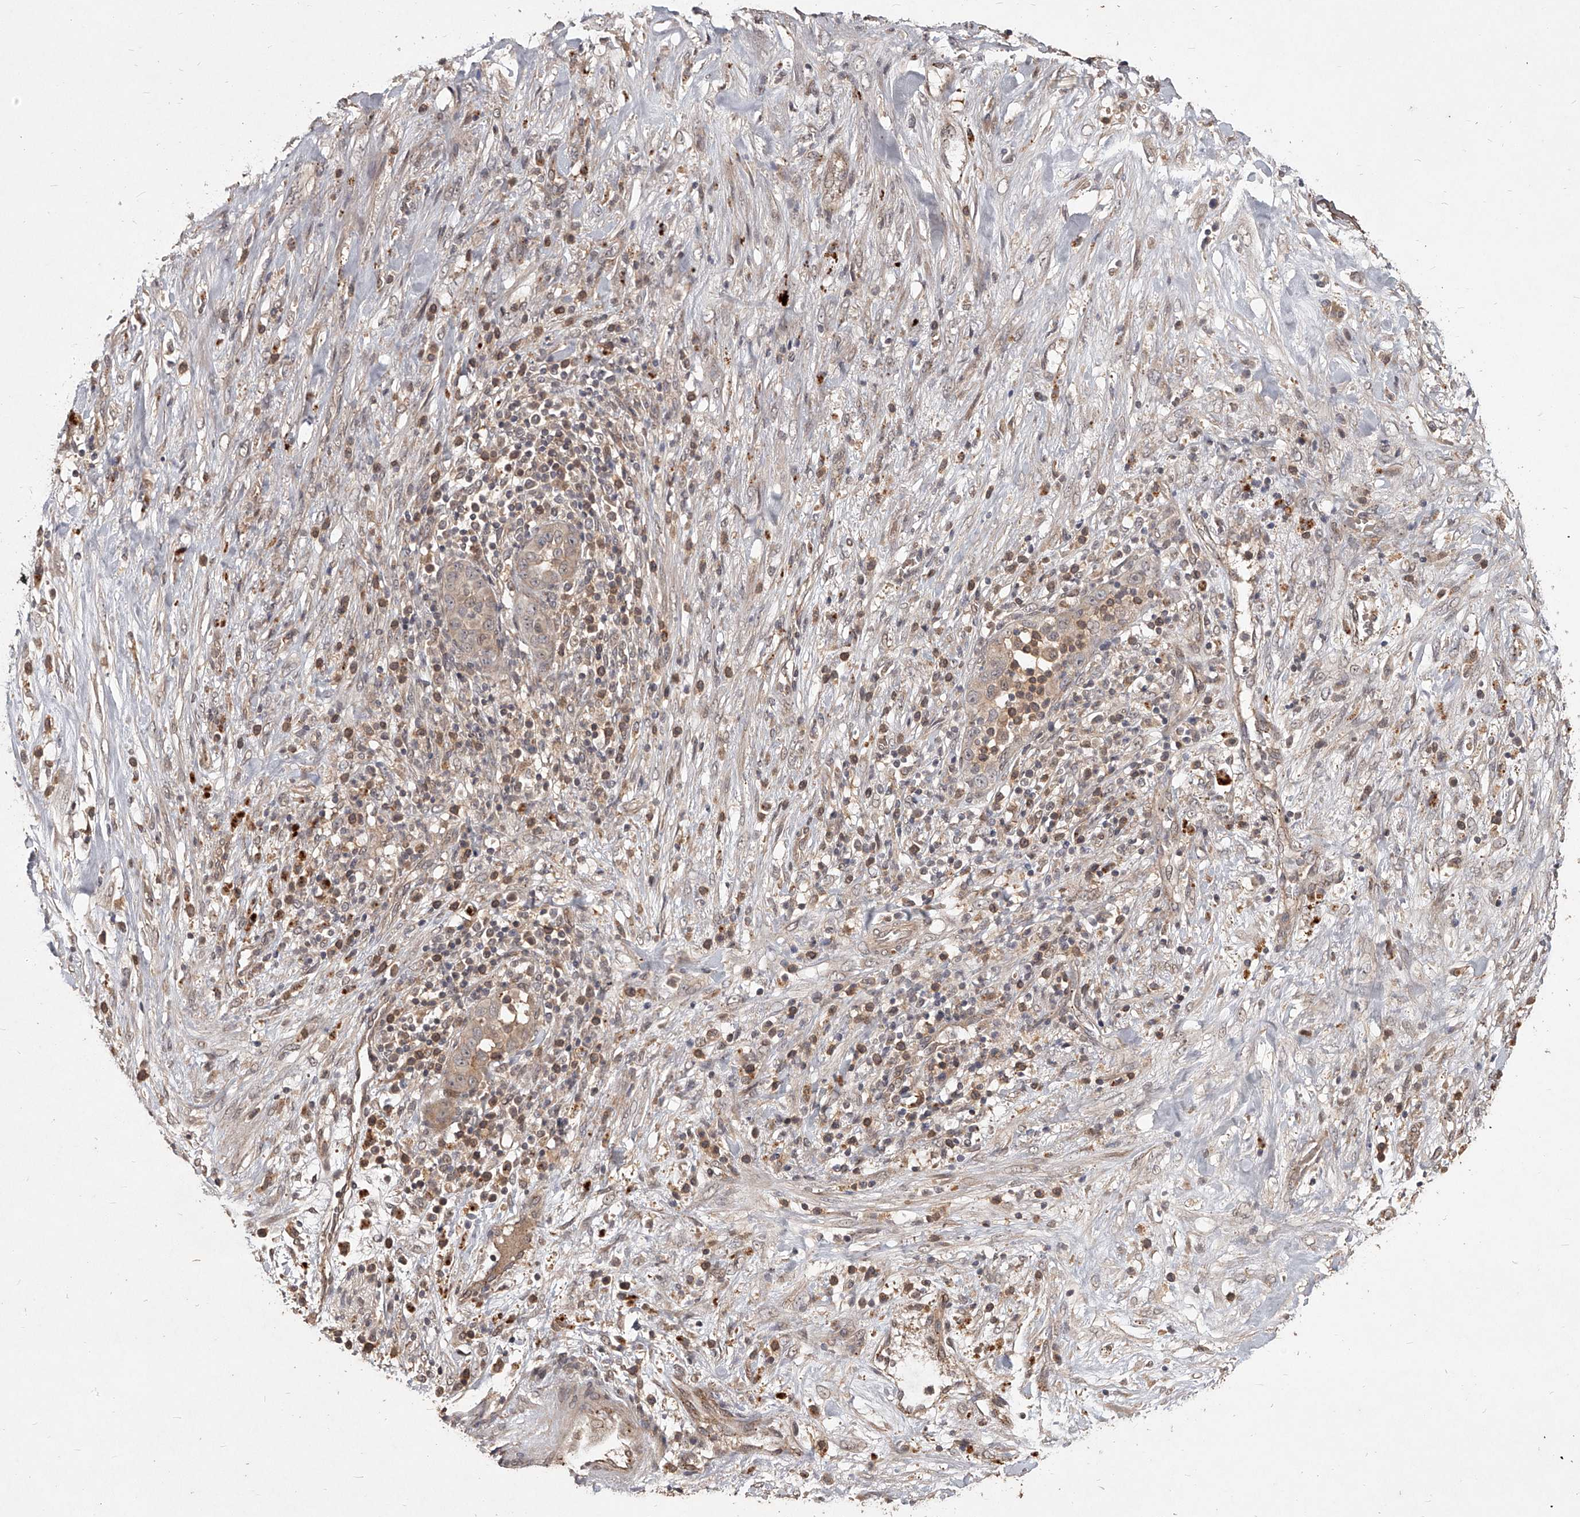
{"staining": {"intensity": "weak", "quantity": "25%-75%", "location": "cytoplasmic/membranous,nuclear"}, "tissue": "liver cancer", "cell_type": "Tumor cells", "image_type": "cancer", "snomed": [{"axis": "morphology", "description": "Cholangiocarcinoma"}, {"axis": "topography", "description": "Liver"}], "caption": "Protein analysis of liver cancer tissue demonstrates weak cytoplasmic/membranous and nuclear expression in approximately 25%-75% of tumor cells.", "gene": "SLC37A1", "patient": {"sex": "female", "age": 52}}